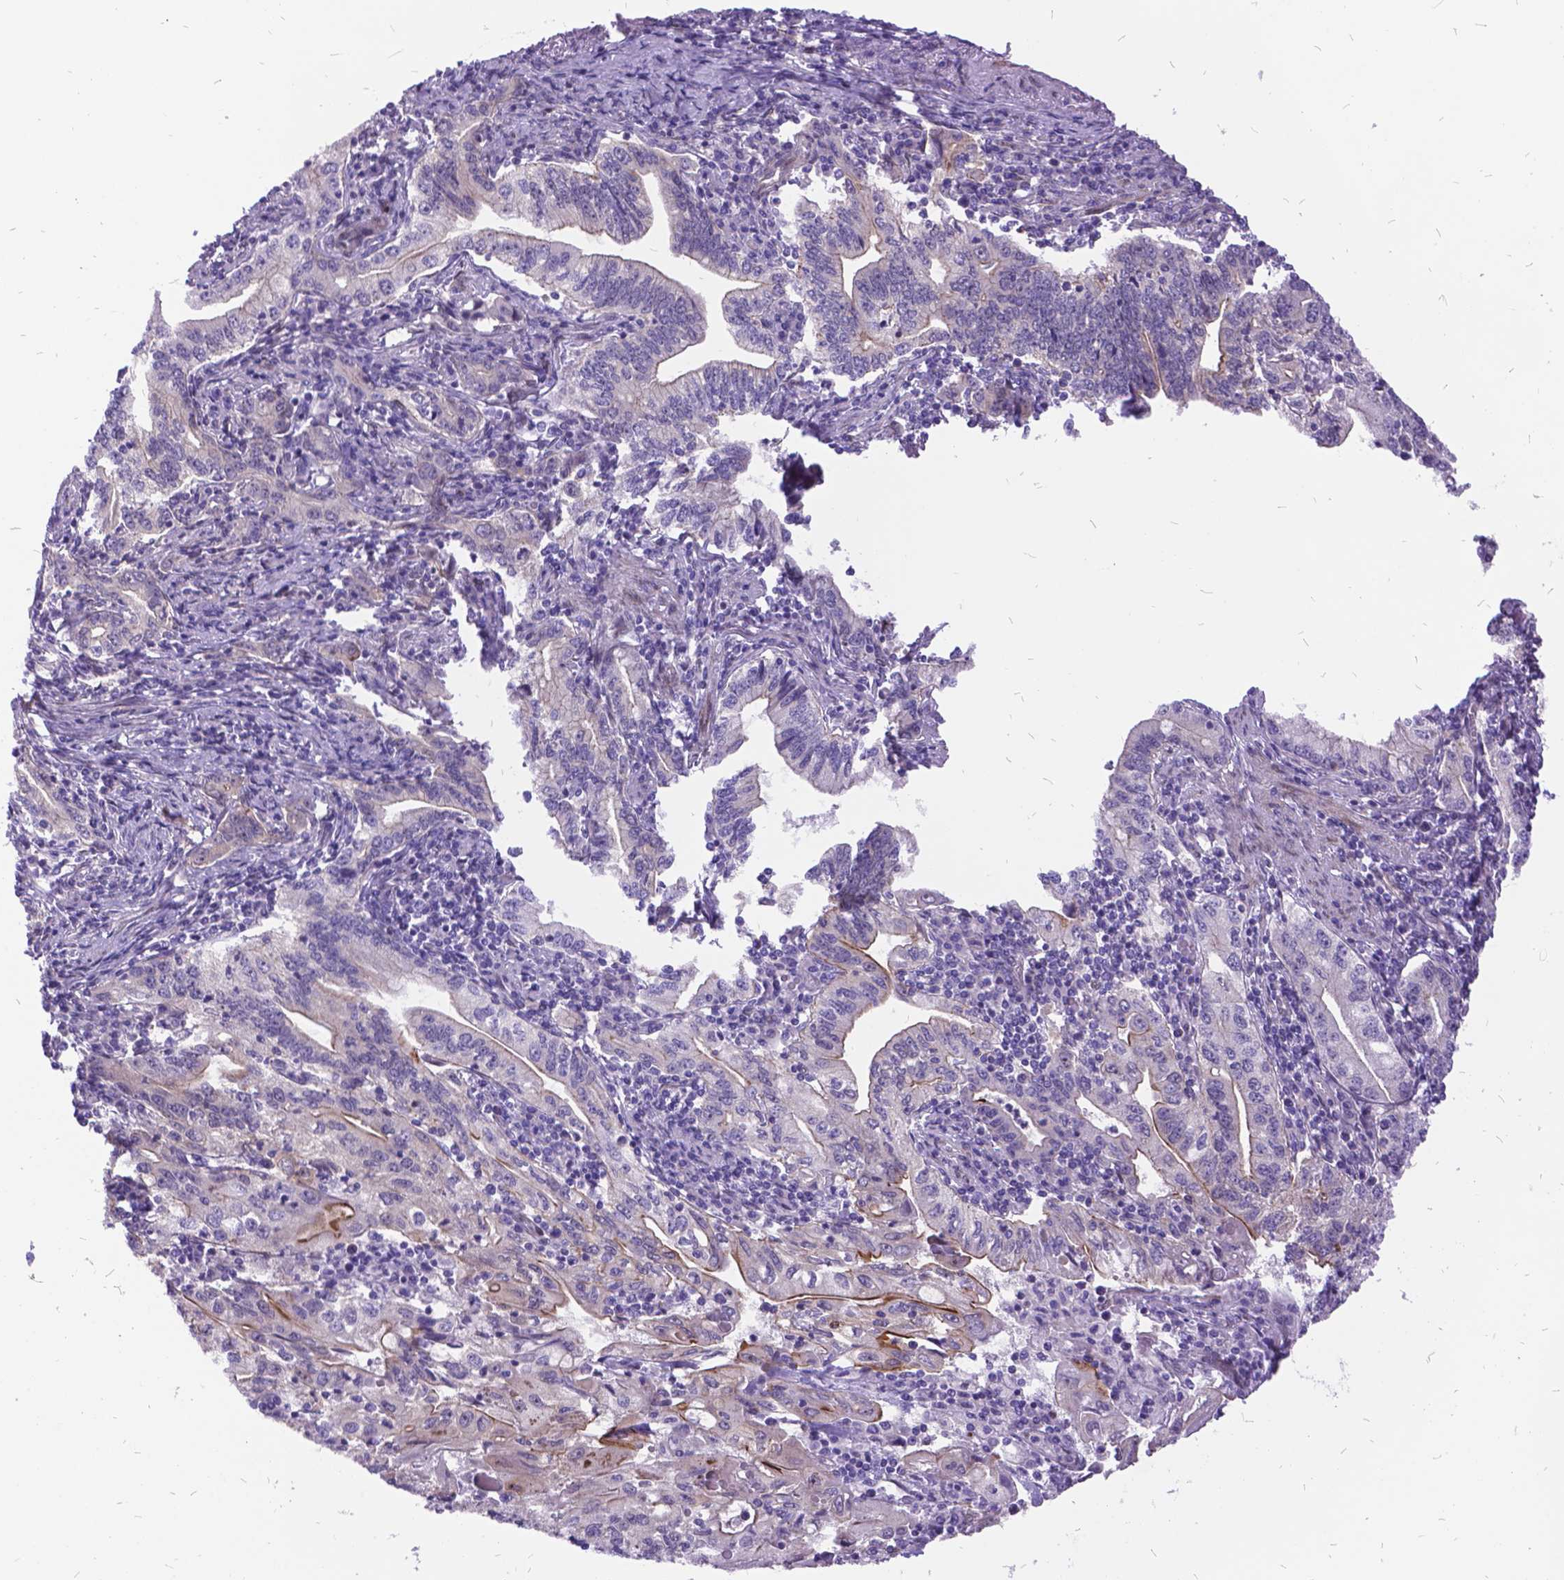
{"staining": {"intensity": "moderate", "quantity": "<25%", "location": "cytoplasmic/membranous"}, "tissue": "stomach cancer", "cell_type": "Tumor cells", "image_type": "cancer", "snomed": [{"axis": "morphology", "description": "Adenocarcinoma, NOS"}, {"axis": "topography", "description": "Stomach, lower"}], "caption": "This image displays IHC staining of stomach cancer, with low moderate cytoplasmic/membranous staining in approximately <25% of tumor cells.", "gene": "GRB7", "patient": {"sex": "female", "age": 72}}